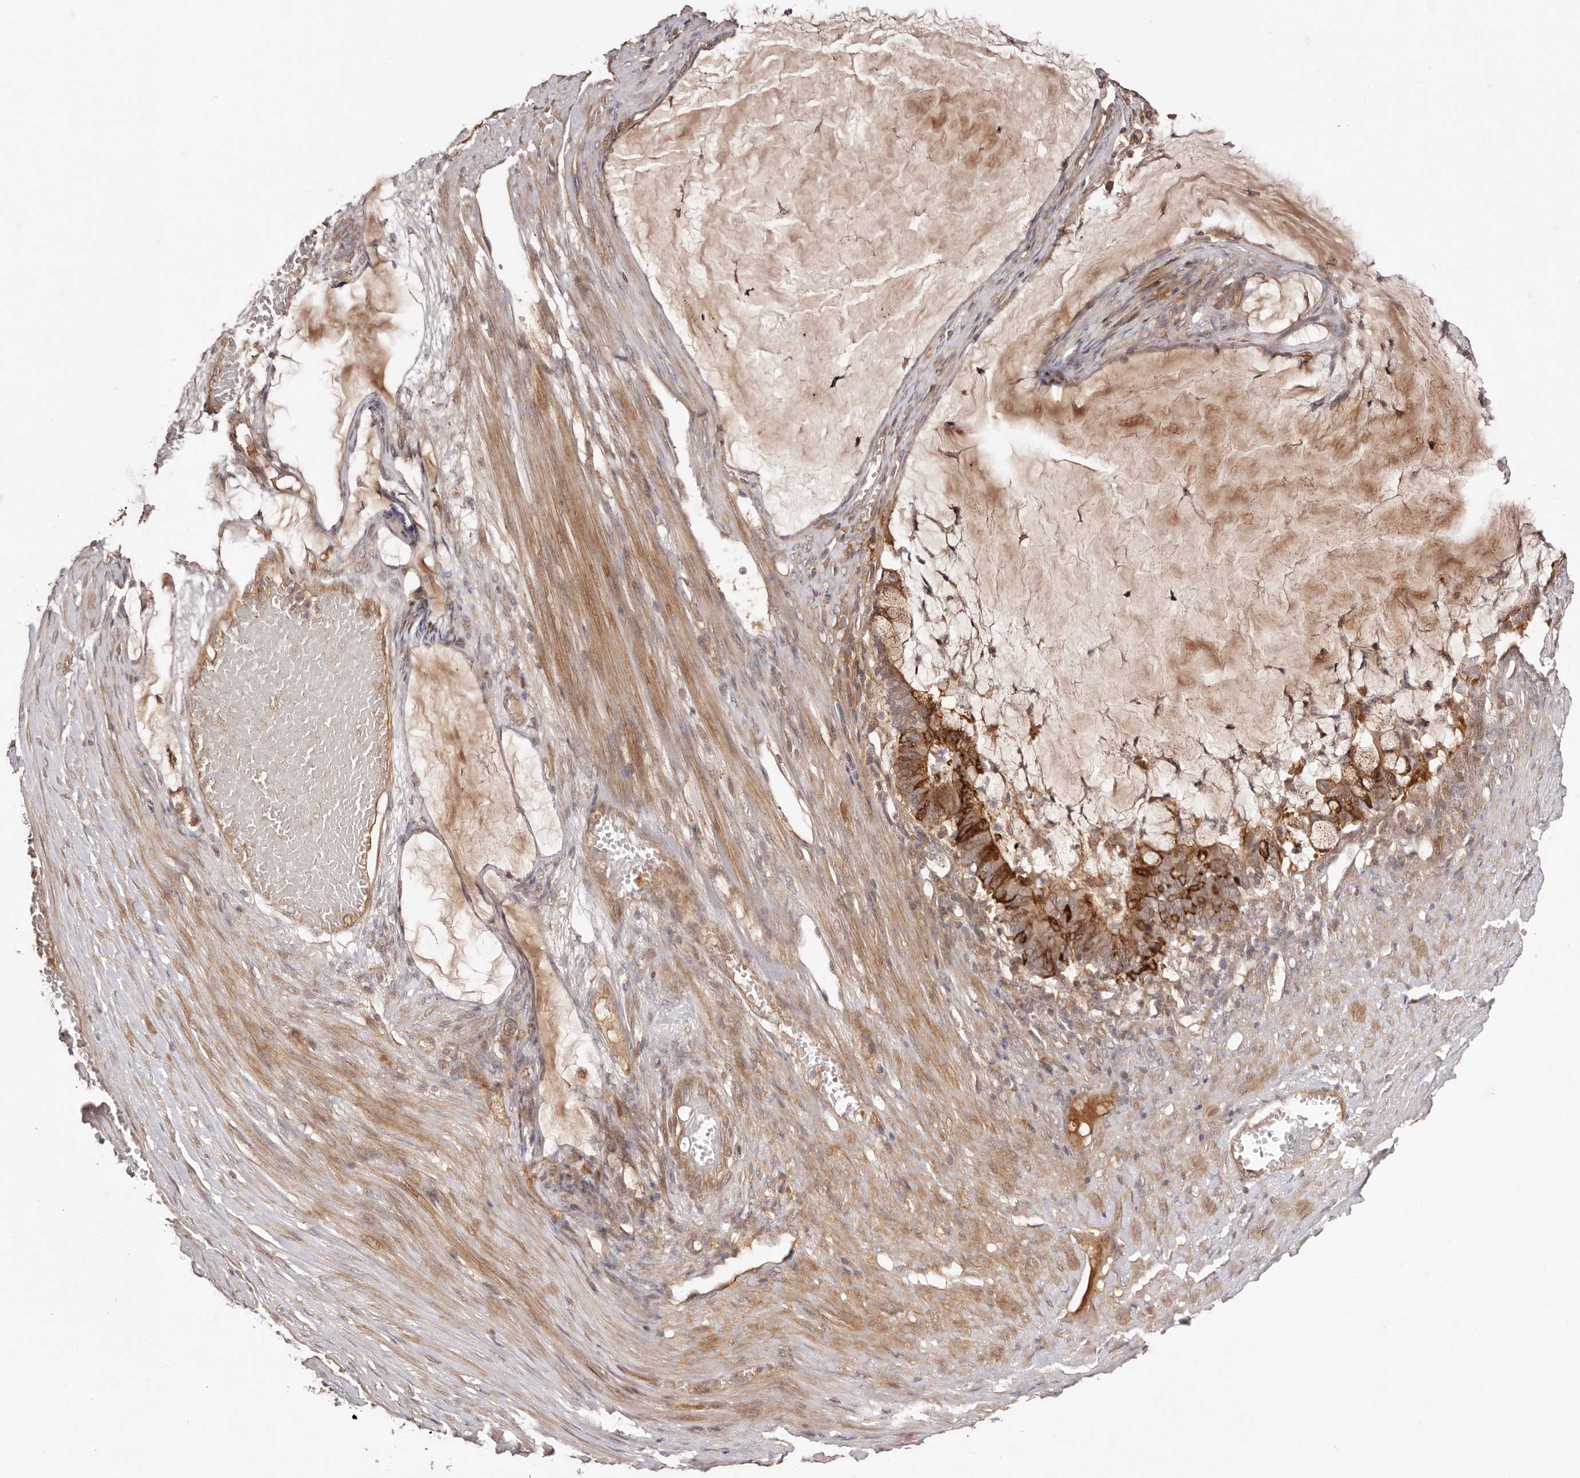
{"staining": {"intensity": "strong", "quantity": "25%-75%", "location": "cytoplasmic/membranous"}, "tissue": "ovarian cancer", "cell_type": "Tumor cells", "image_type": "cancer", "snomed": [{"axis": "morphology", "description": "Cystadenocarcinoma, mucinous, NOS"}, {"axis": "topography", "description": "Ovary"}], "caption": "About 25%-75% of tumor cells in ovarian mucinous cystadenocarcinoma demonstrate strong cytoplasmic/membranous protein staining as visualized by brown immunohistochemical staining.", "gene": "EGR3", "patient": {"sex": "female", "age": 61}}